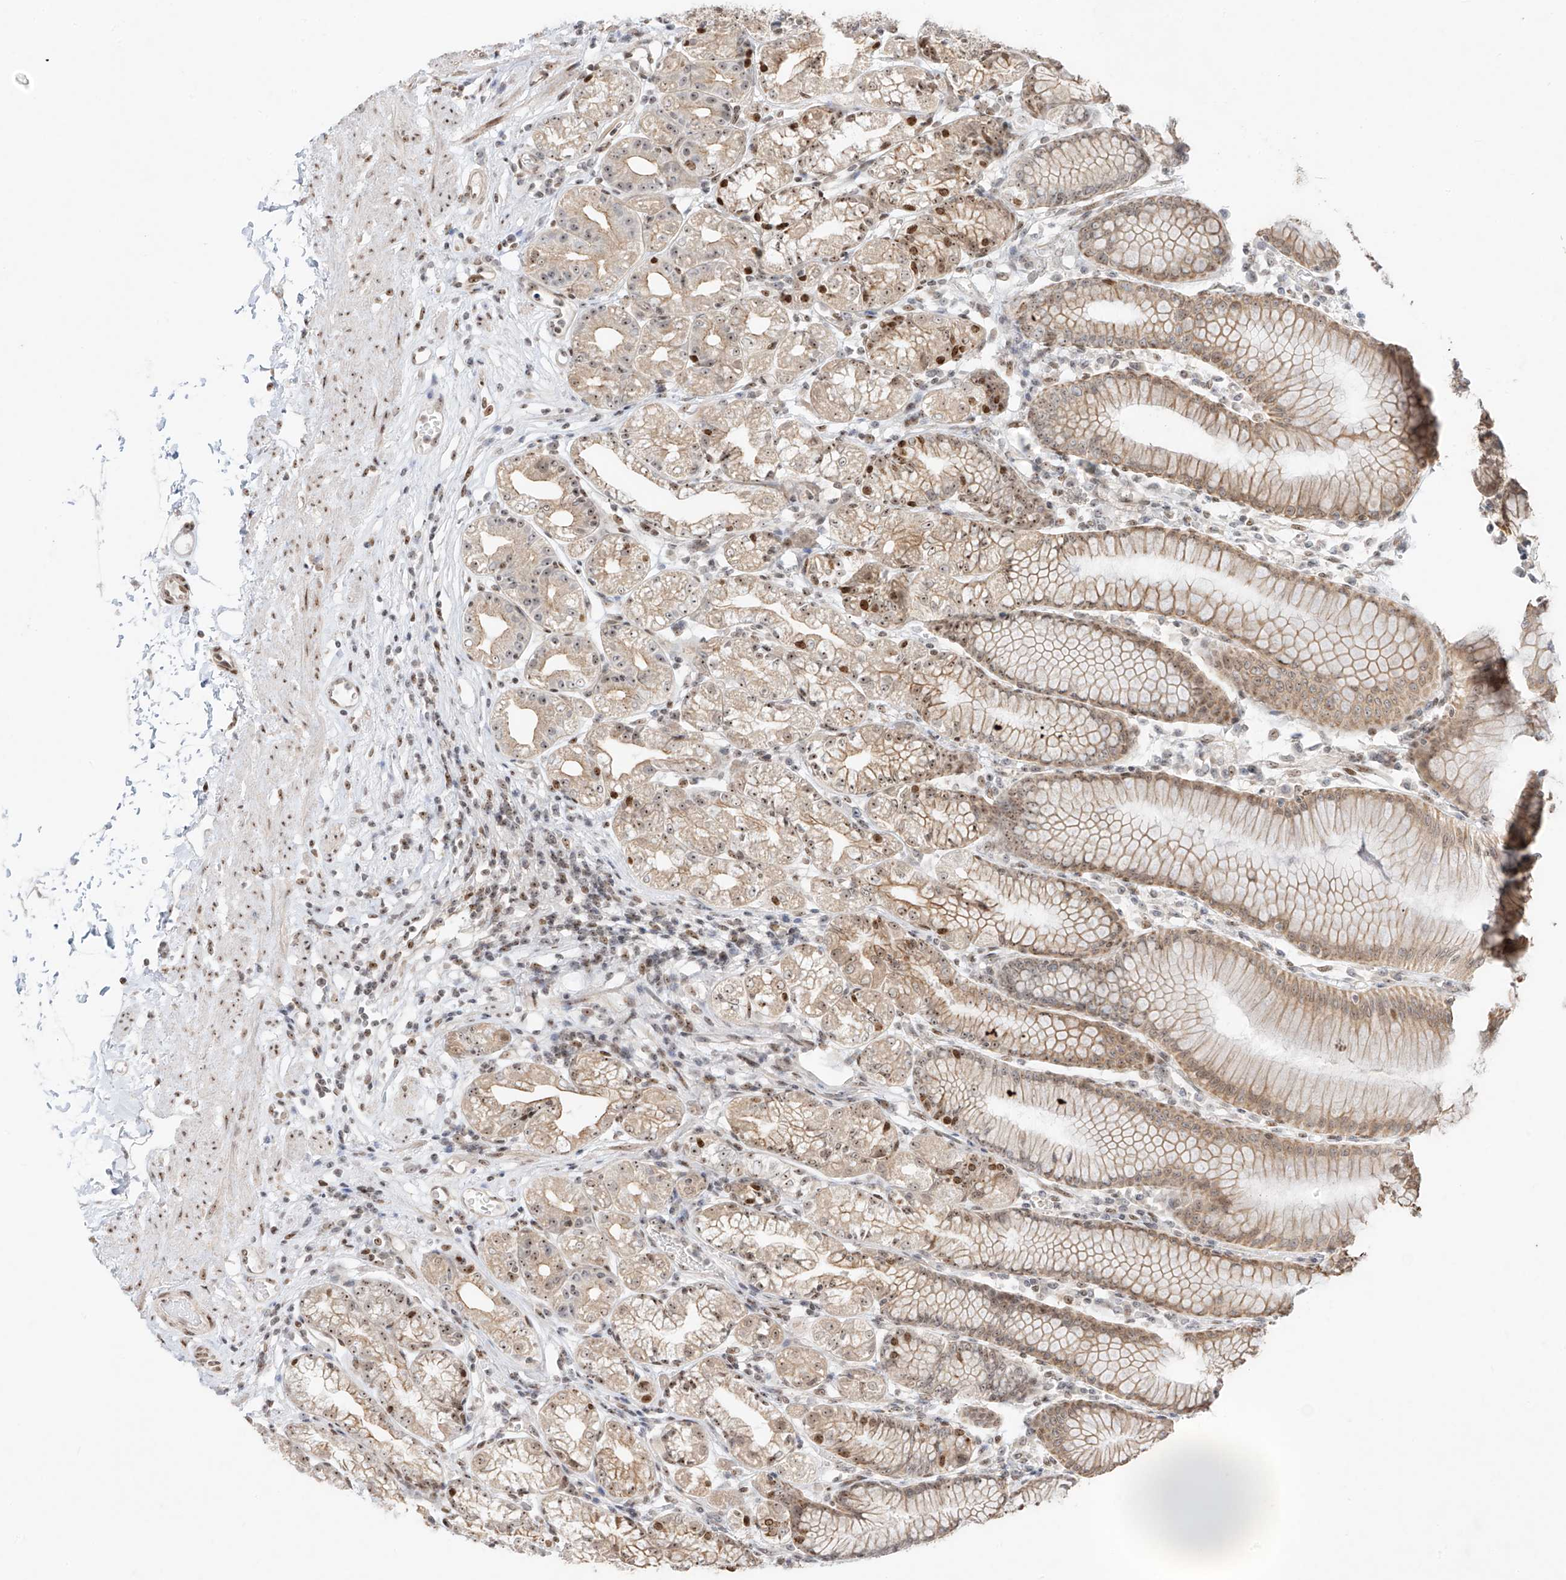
{"staining": {"intensity": "moderate", "quantity": ">75%", "location": "cytoplasmic/membranous,nuclear"}, "tissue": "stomach", "cell_type": "Glandular cells", "image_type": "normal", "snomed": [{"axis": "morphology", "description": "Normal tissue, NOS"}, {"axis": "topography", "description": "Stomach"}], "caption": "Brown immunohistochemical staining in benign human stomach reveals moderate cytoplasmic/membranous,nuclear positivity in approximately >75% of glandular cells. The protein is shown in brown color, while the nuclei are stained blue.", "gene": "ZNF512", "patient": {"sex": "female", "age": 57}}